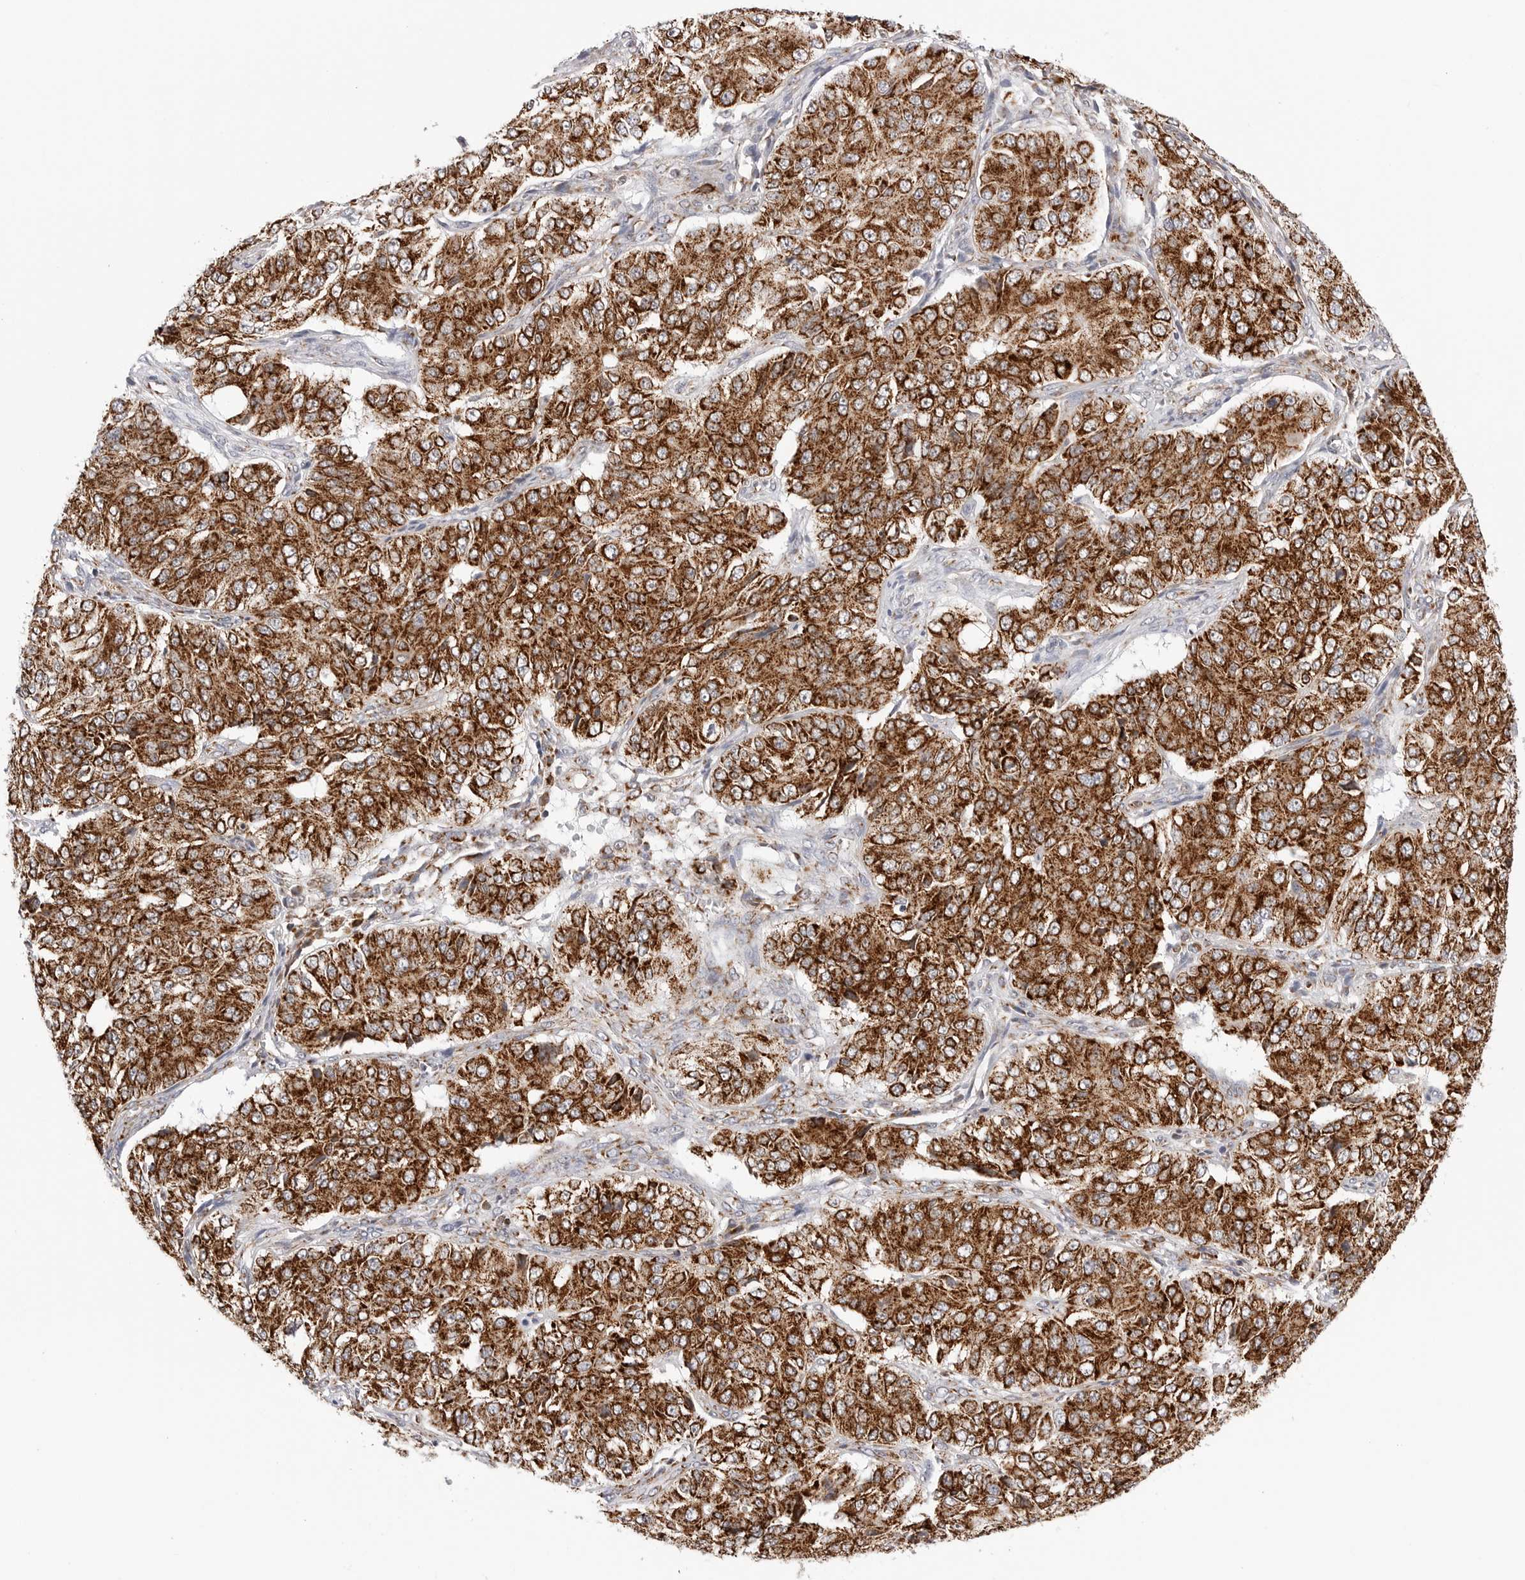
{"staining": {"intensity": "strong", "quantity": ">75%", "location": "cytoplasmic/membranous"}, "tissue": "ovarian cancer", "cell_type": "Tumor cells", "image_type": "cancer", "snomed": [{"axis": "morphology", "description": "Carcinoma, endometroid"}, {"axis": "topography", "description": "Ovary"}], "caption": "DAB (3,3'-diaminobenzidine) immunohistochemical staining of human ovarian cancer demonstrates strong cytoplasmic/membranous protein positivity in about >75% of tumor cells.", "gene": "ATP5IF1", "patient": {"sex": "female", "age": 51}}